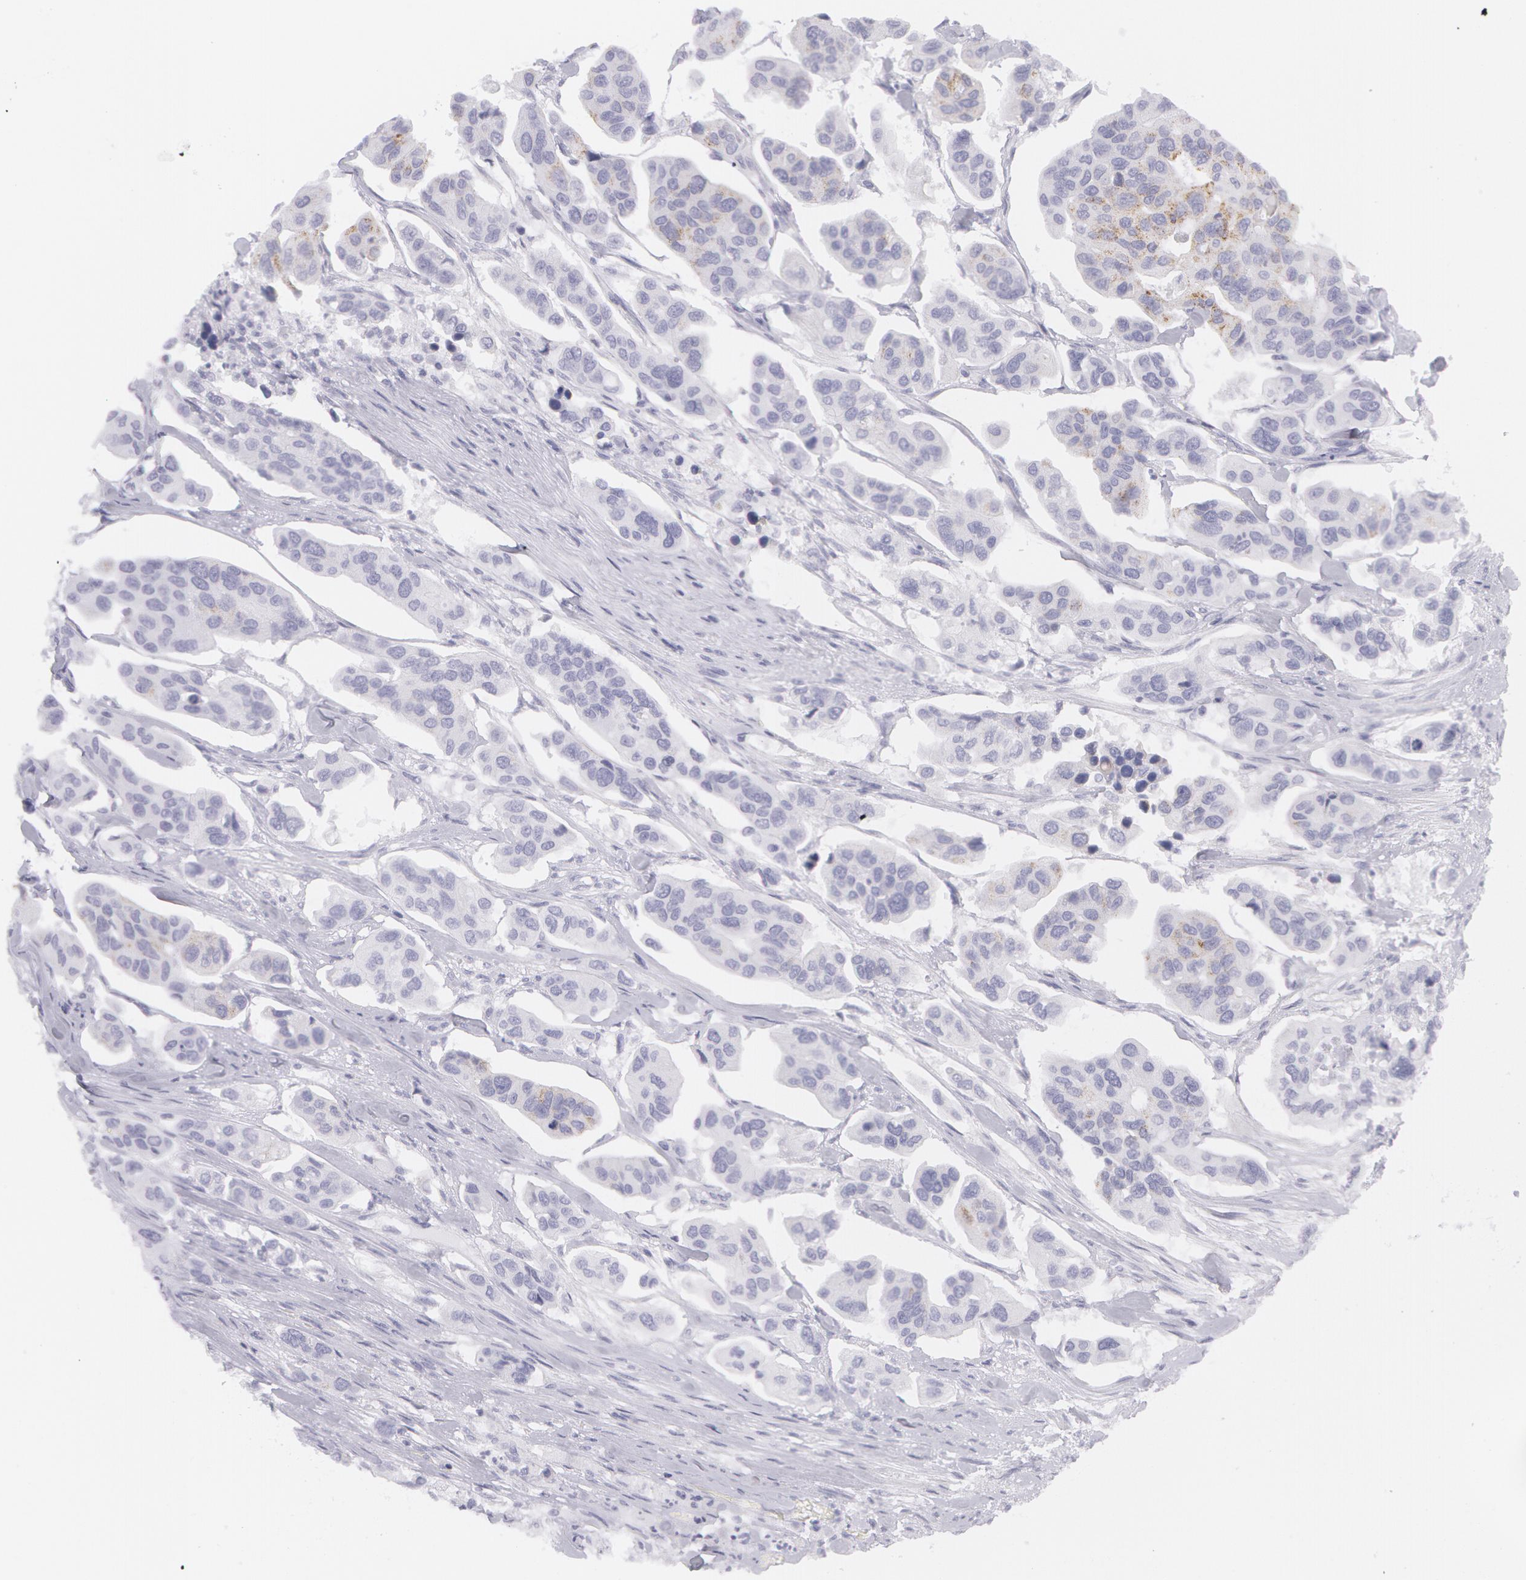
{"staining": {"intensity": "negative", "quantity": "none", "location": "none"}, "tissue": "urothelial cancer", "cell_type": "Tumor cells", "image_type": "cancer", "snomed": [{"axis": "morphology", "description": "Adenocarcinoma, NOS"}, {"axis": "topography", "description": "Urinary bladder"}], "caption": "This is an immunohistochemistry histopathology image of urothelial cancer. There is no expression in tumor cells.", "gene": "AMACR", "patient": {"sex": "male", "age": 61}}